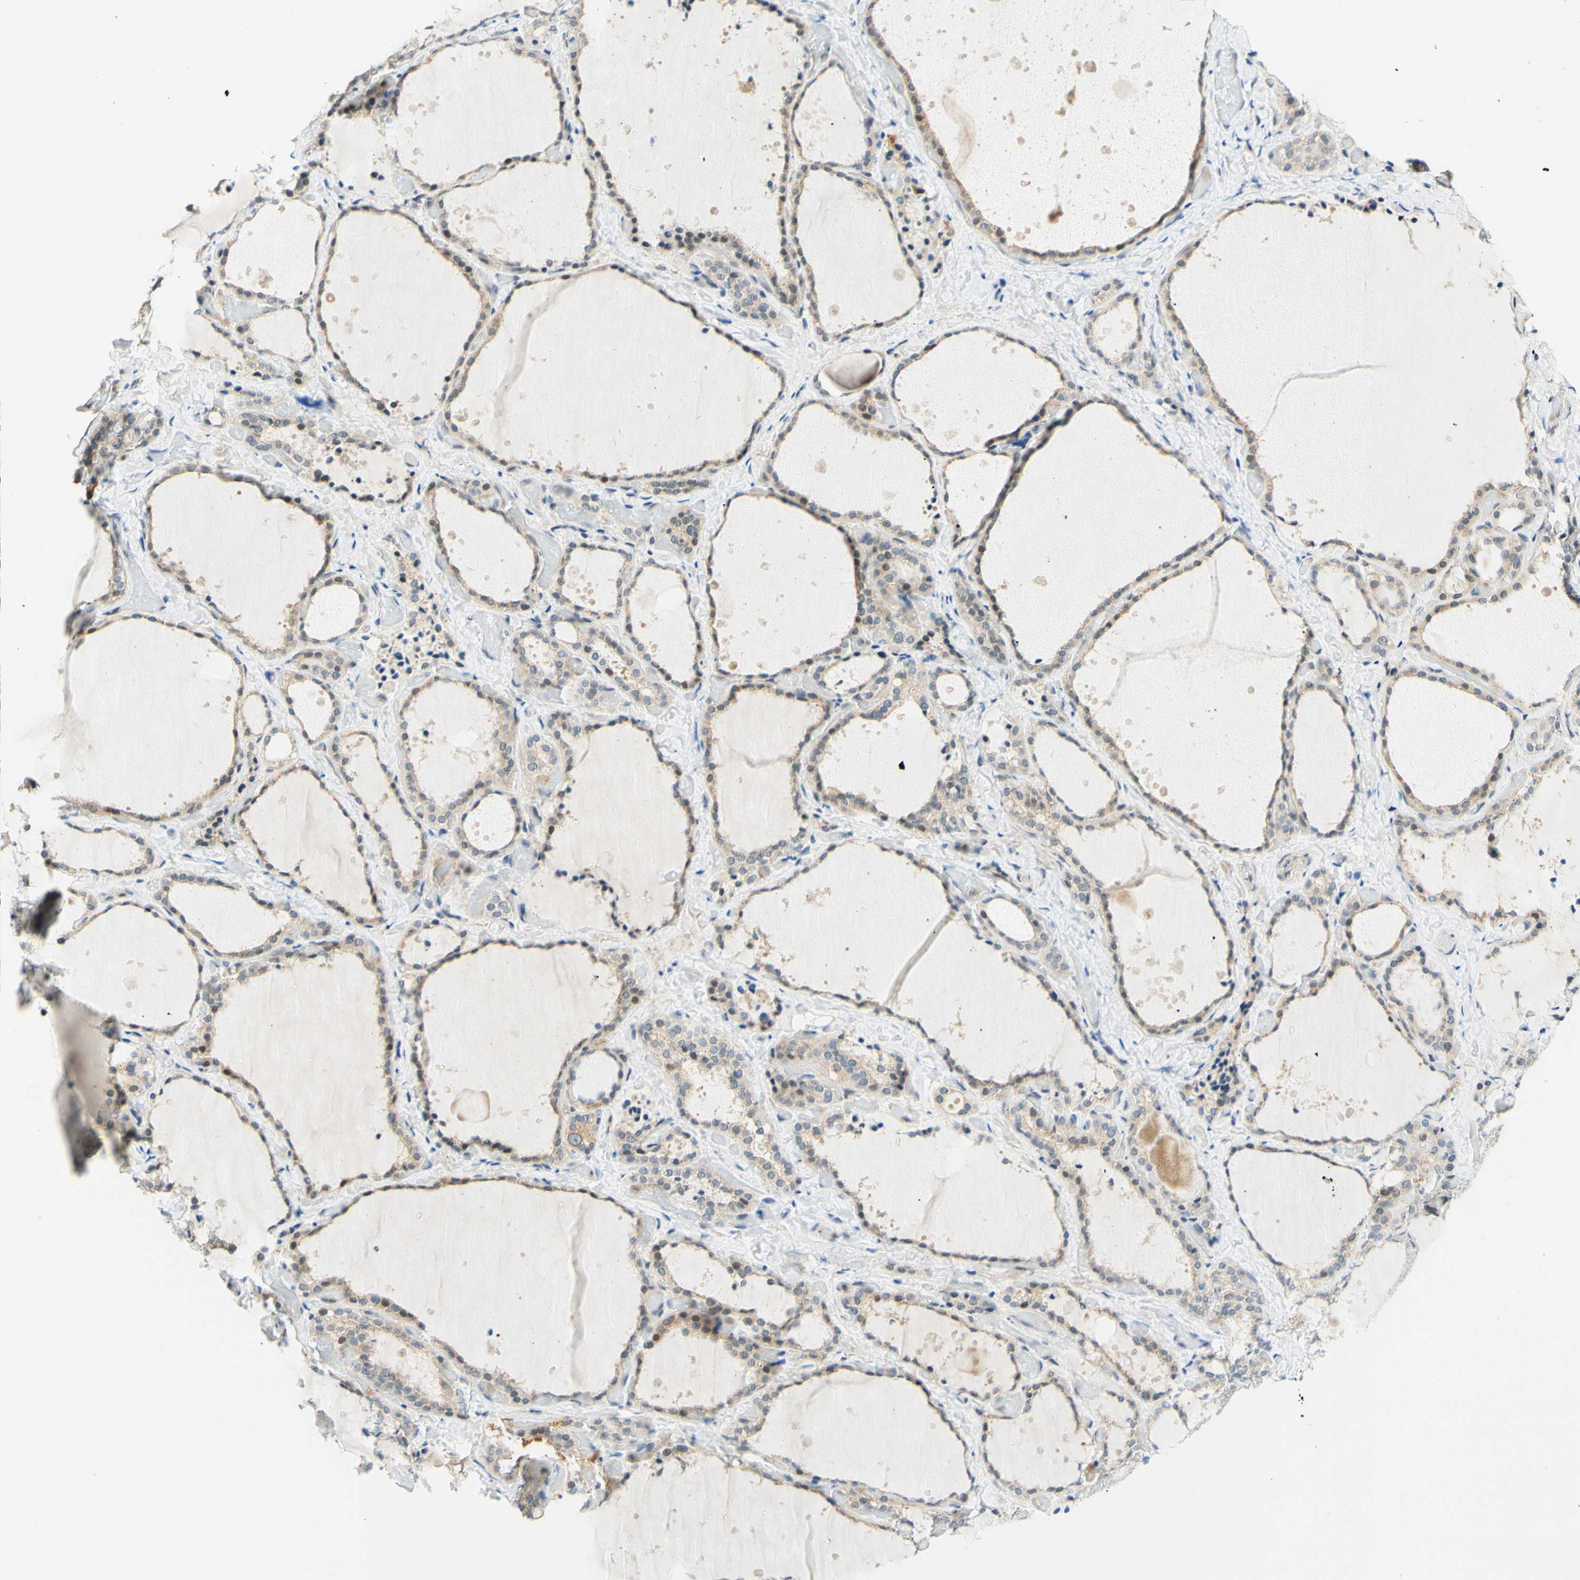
{"staining": {"intensity": "weak", "quantity": ">75%", "location": "cytoplasmic/membranous,nuclear"}, "tissue": "thyroid gland", "cell_type": "Glandular cells", "image_type": "normal", "snomed": [{"axis": "morphology", "description": "Normal tissue, NOS"}, {"axis": "topography", "description": "Thyroid gland"}], "caption": "Glandular cells demonstrate low levels of weak cytoplasmic/membranous,nuclear expression in approximately >75% of cells in normal thyroid gland.", "gene": "C2CD2L", "patient": {"sex": "female", "age": 44}}